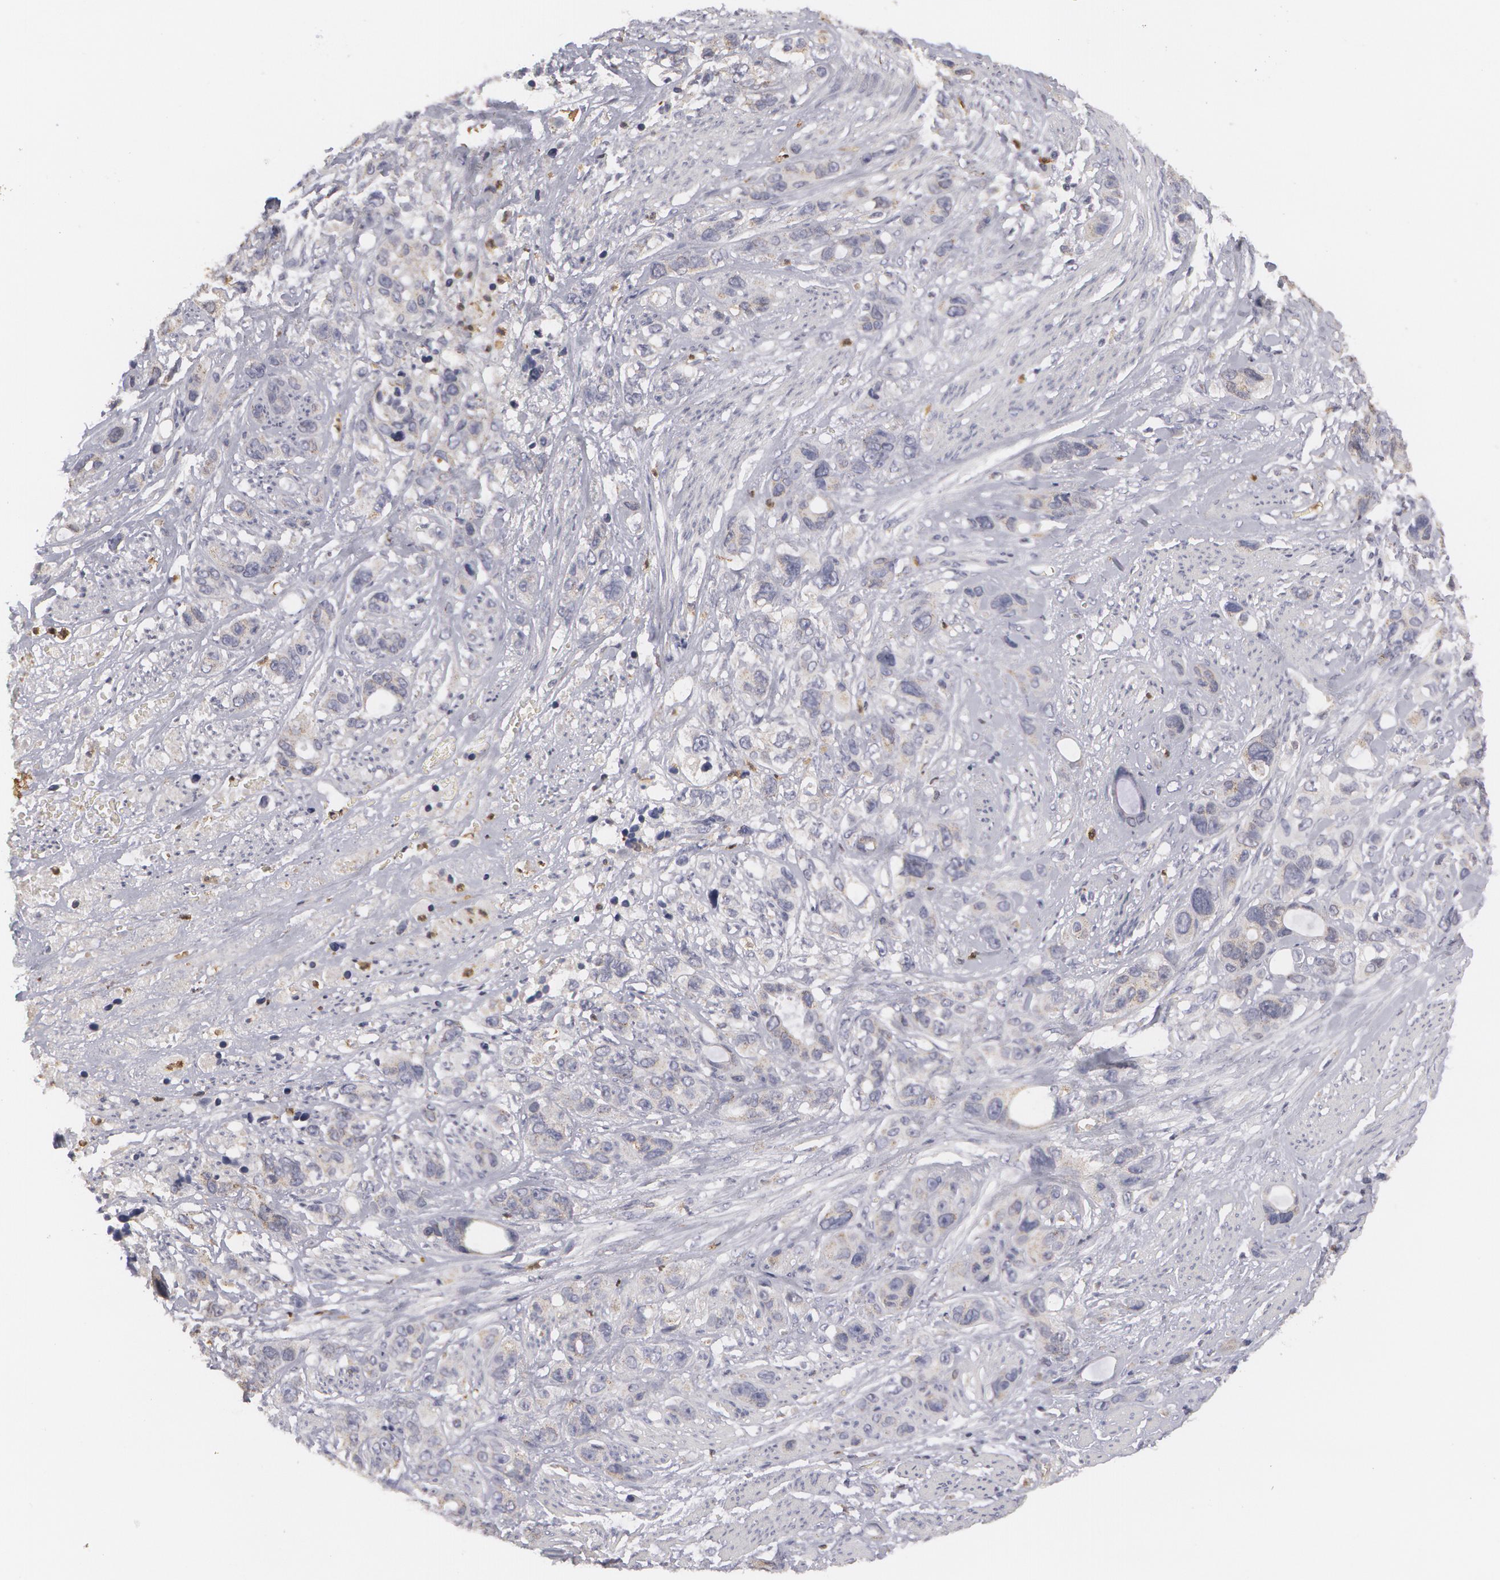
{"staining": {"intensity": "weak", "quantity": "25%-75%", "location": "cytoplasmic/membranous"}, "tissue": "stomach cancer", "cell_type": "Tumor cells", "image_type": "cancer", "snomed": [{"axis": "morphology", "description": "Adenocarcinoma, NOS"}, {"axis": "topography", "description": "Stomach, upper"}], "caption": "Stomach cancer (adenocarcinoma) stained for a protein (brown) exhibits weak cytoplasmic/membranous positive expression in about 25%-75% of tumor cells.", "gene": "CAT", "patient": {"sex": "male", "age": 47}}